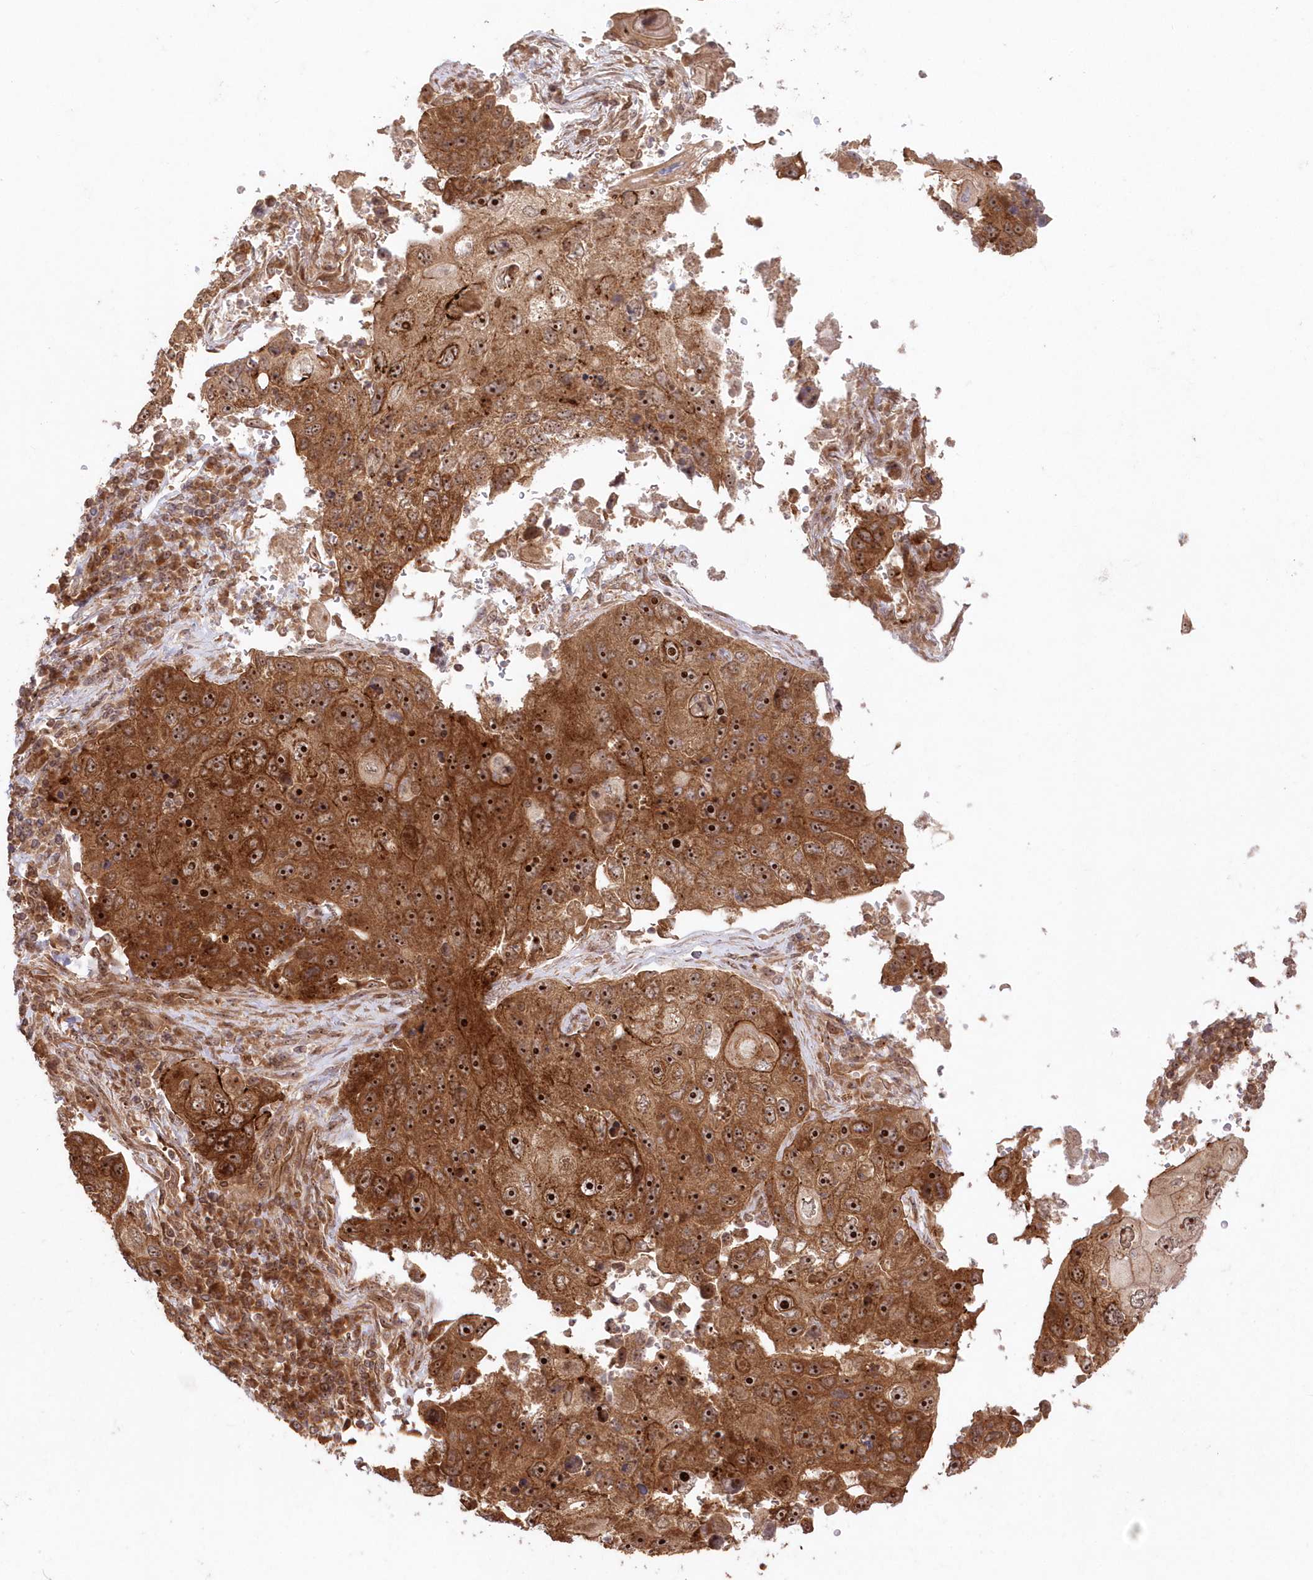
{"staining": {"intensity": "strong", "quantity": ">75%", "location": "cytoplasmic/membranous,nuclear"}, "tissue": "lung cancer", "cell_type": "Tumor cells", "image_type": "cancer", "snomed": [{"axis": "morphology", "description": "Squamous cell carcinoma, NOS"}, {"axis": "topography", "description": "Lung"}], "caption": "The immunohistochemical stain highlights strong cytoplasmic/membranous and nuclear staining in tumor cells of lung cancer (squamous cell carcinoma) tissue. (Brightfield microscopy of DAB IHC at high magnification).", "gene": "SERINC1", "patient": {"sex": "male", "age": 61}}